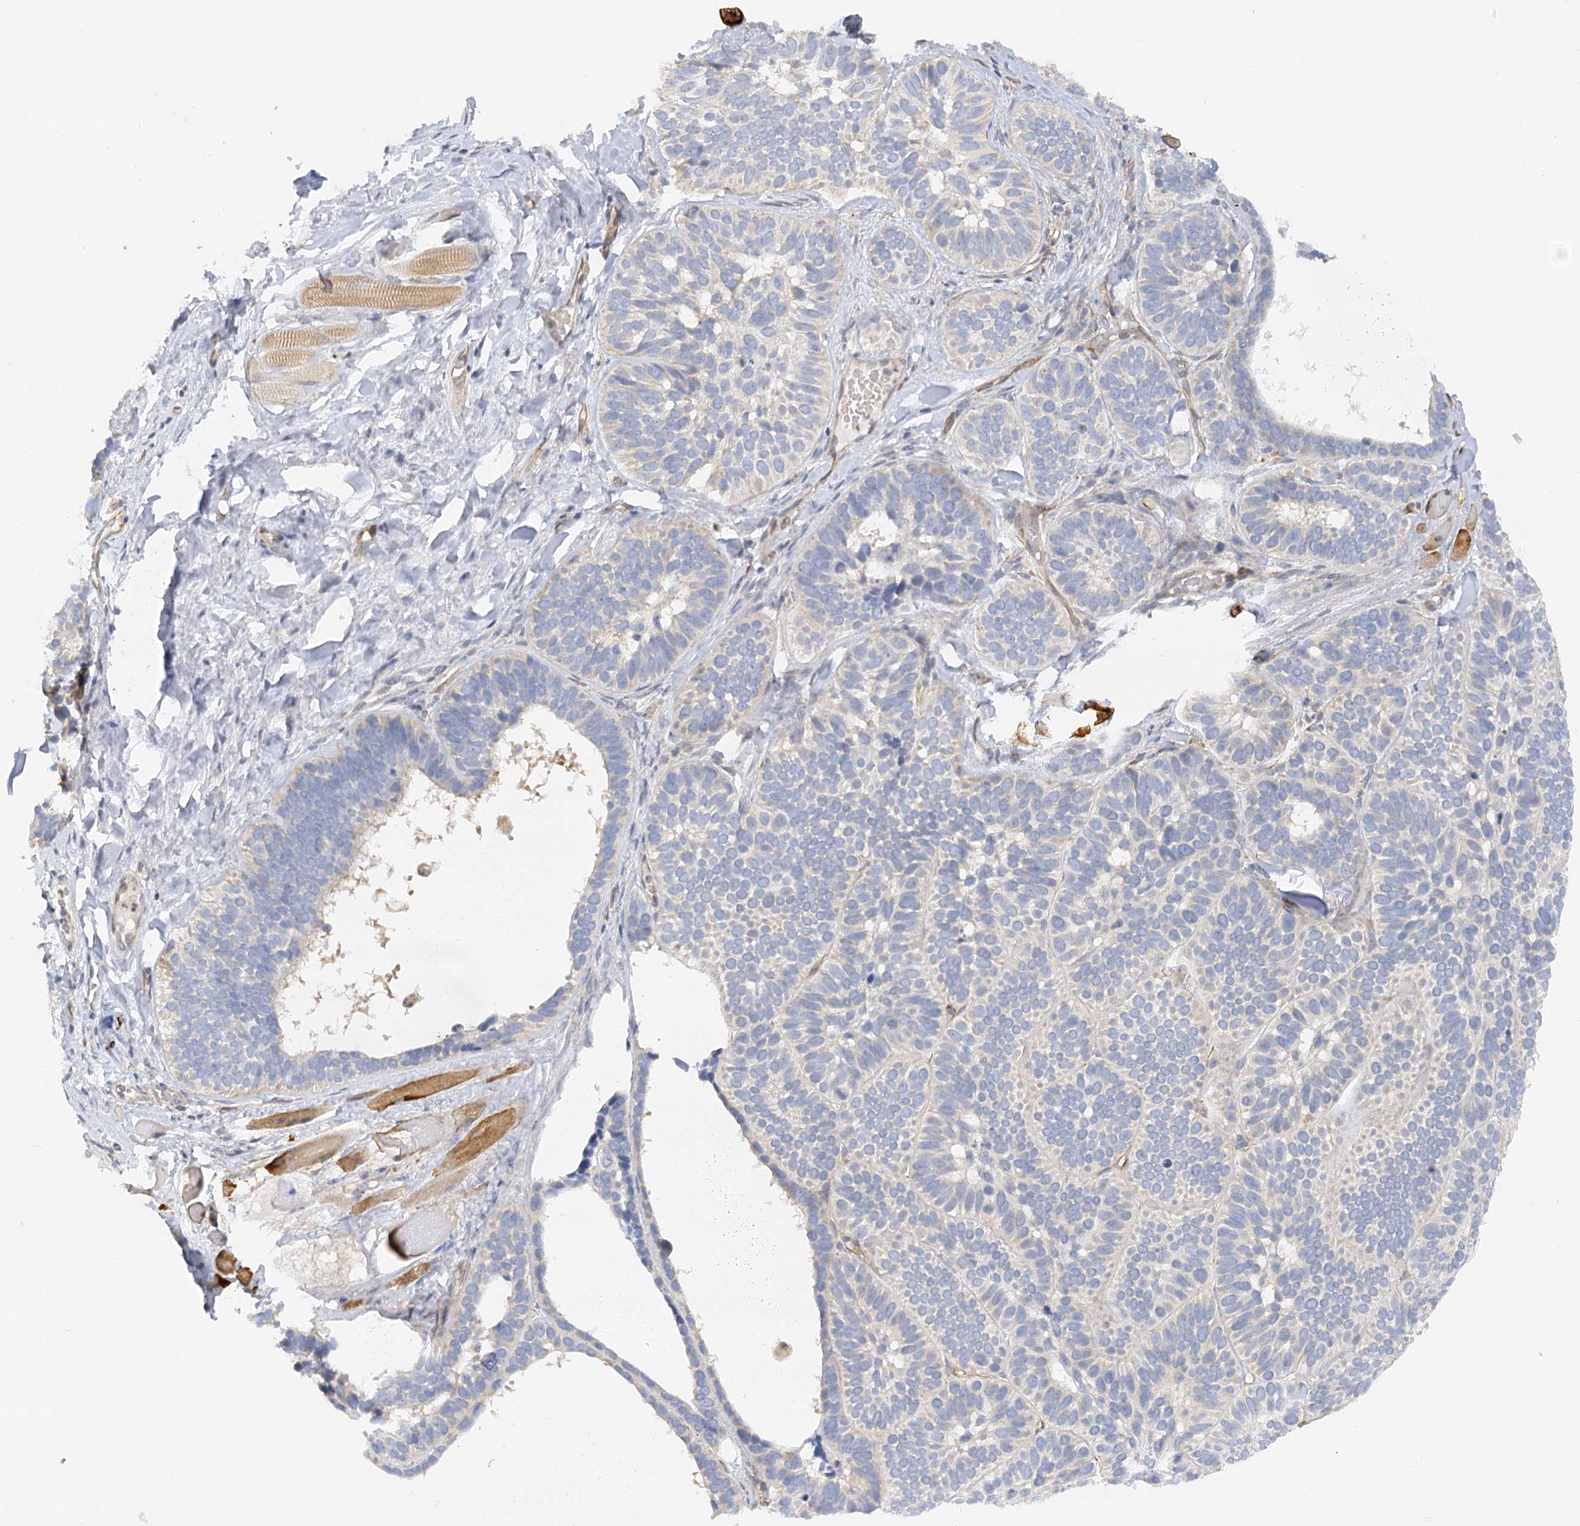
{"staining": {"intensity": "negative", "quantity": "none", "location": "none"}, "tissue": "skin cancer", "cell_type": "Tumor cells", "image_type": "cancer", "snomed": [{"axis": "morphology", "description": "Basal cell carcinoma"}, {"axis": "topography", "description": "Skin"}], "caption": "DAB (3,3'-diaminobenzidine) immunohistochemical staining of skin cancer demonstrates no significant staining in tumor cells. The staining was performed using DAB (3,3'-diaminobenzidine) to visualize the protein expression in brown, while the nuclei were stained in blue with hematoxylin (Magnification: 20x).", "gene": "NELL2", "patient": {"sex": "male", "age": 62}}